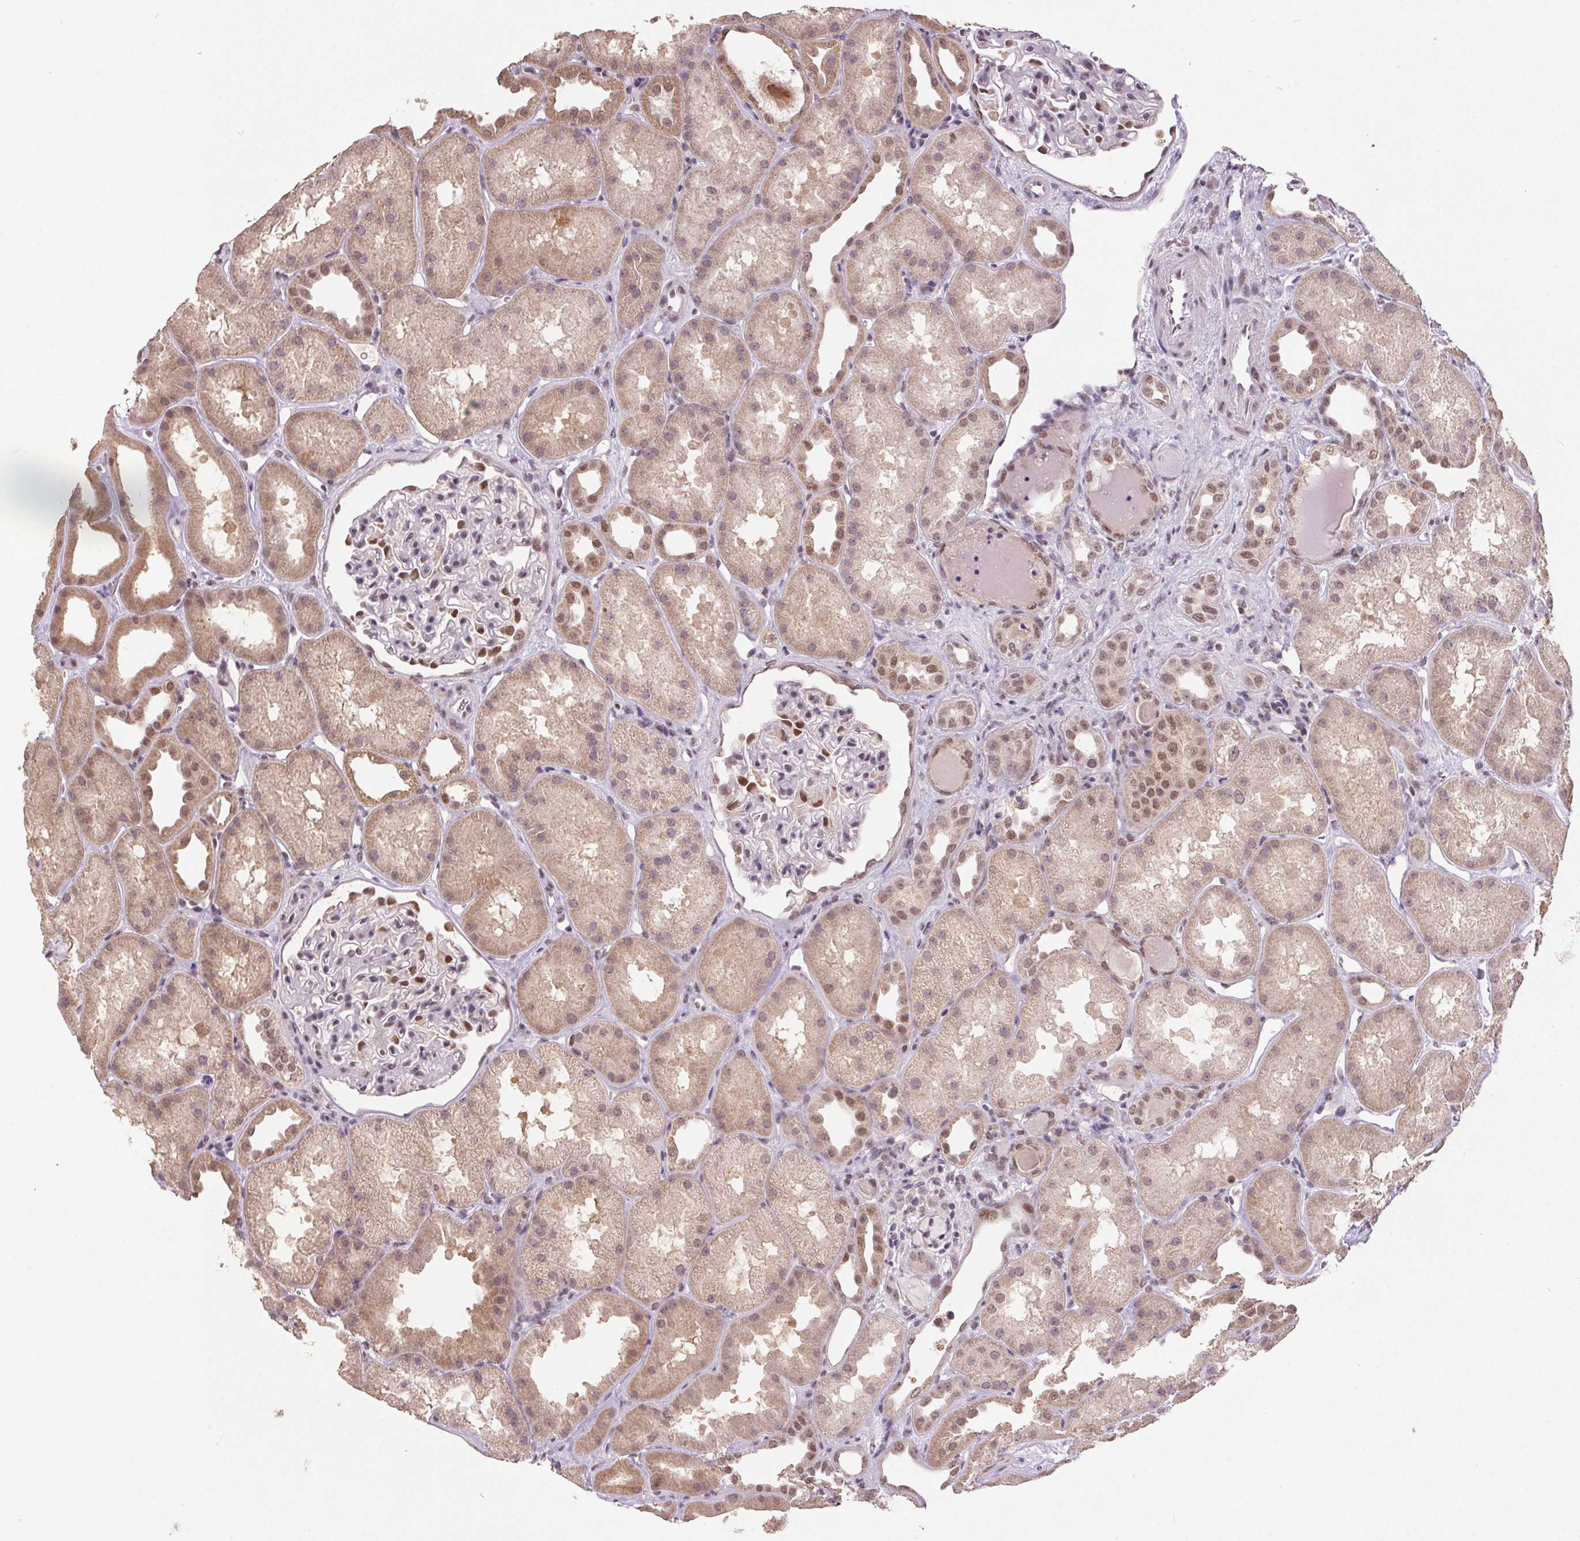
{"staining": {"intensity": "moderate", "quantity": ">75%", "location": "nuclear"}, "tissue": "kidney", "cell_type": "Cells in glomeruli", "image_type": "normal", "snomed": [{"axis": "morphology", "description": "Normal tissue, NOS"}, {"axis": "topography", "description": "Kidney"}], "caption": "Immunohistochemical staining of unremarkable kidney shows medium levels of moderate nuclear staining in about >75% of cells in glomeruli.", "gene": "ZBTB4", "patient": {"sex": "male", "age": 61}}